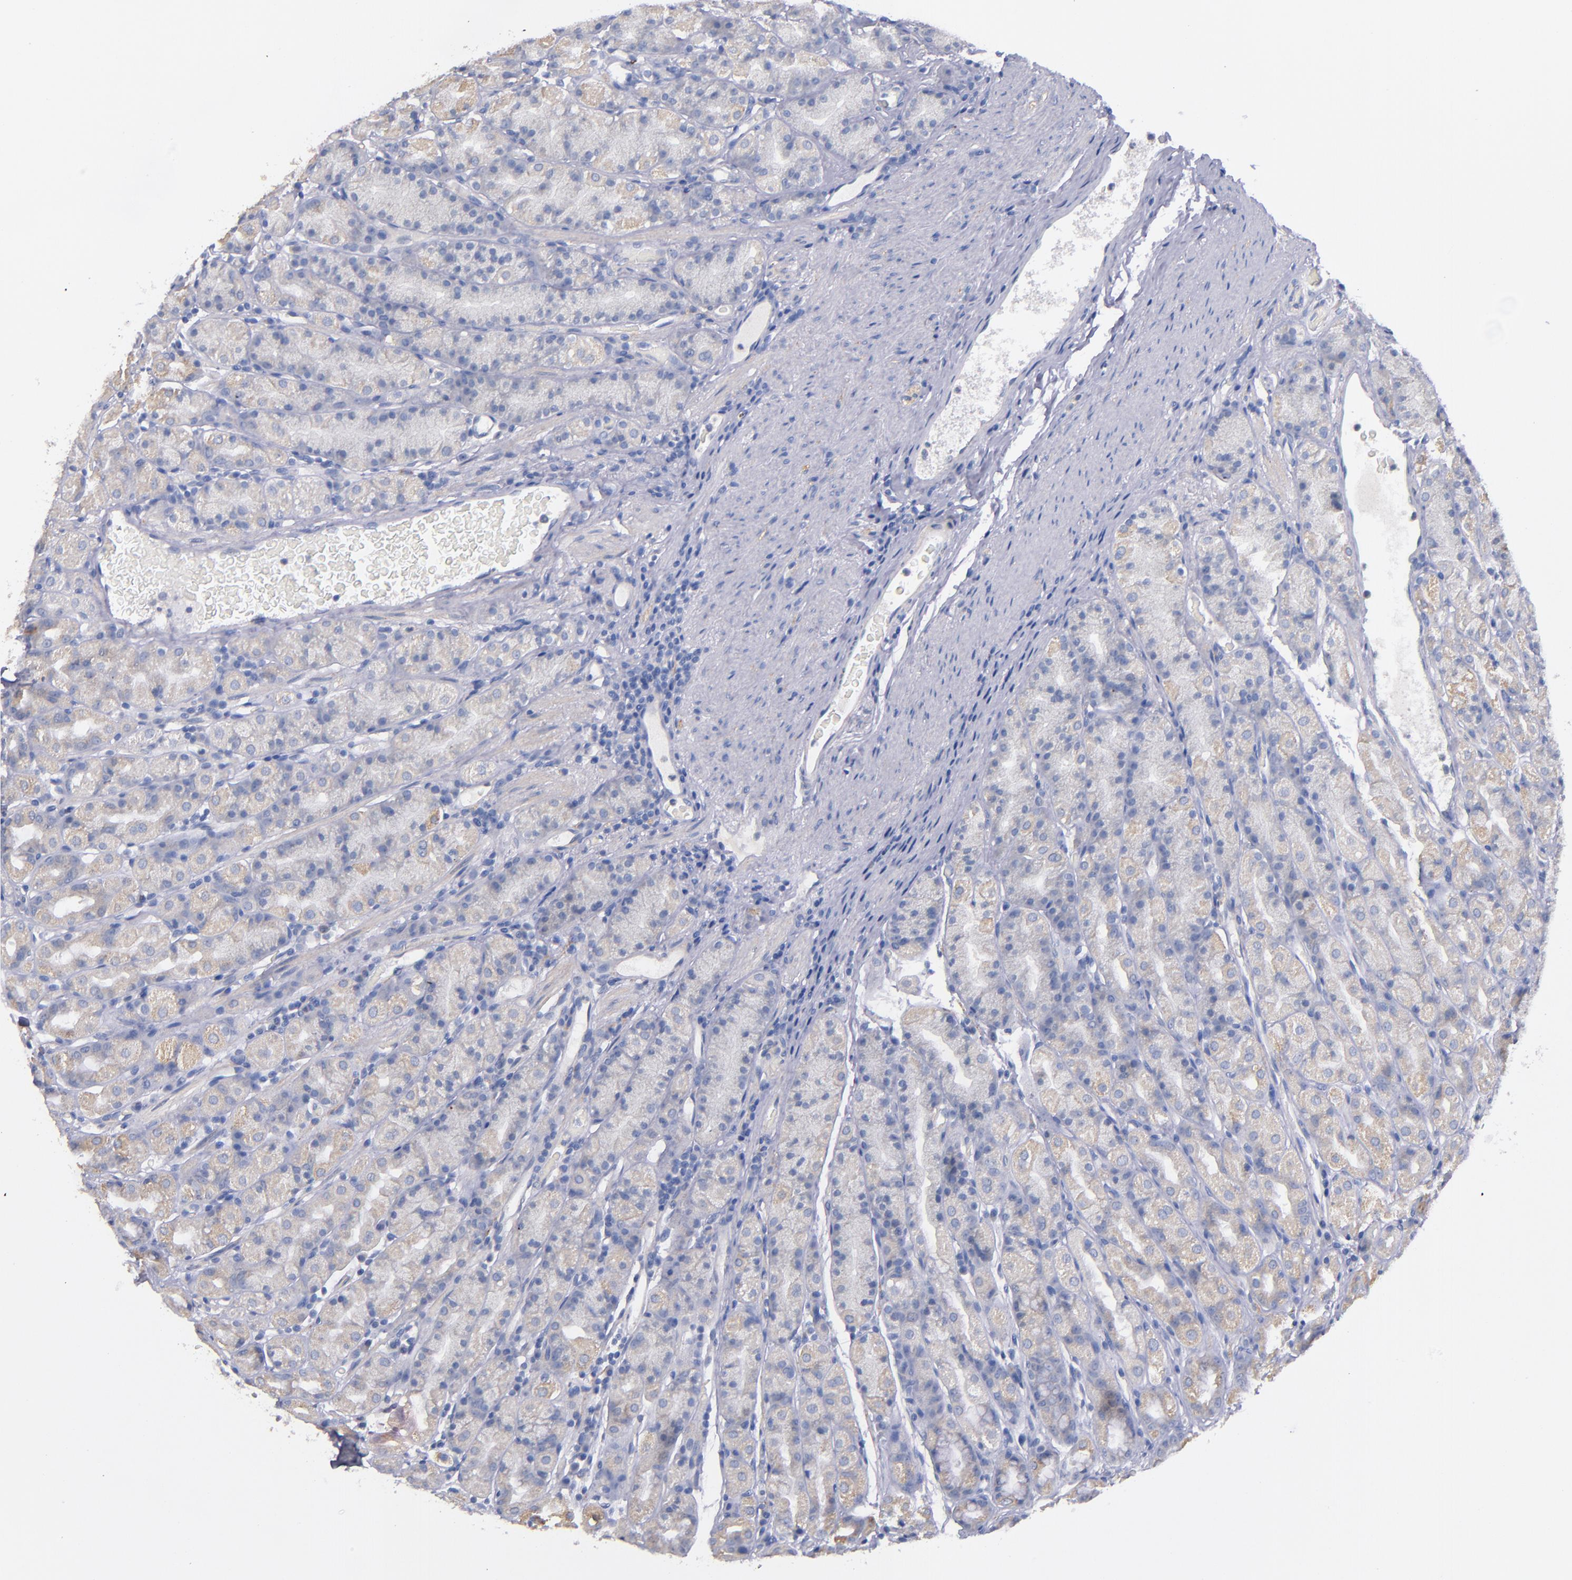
{"staining": {"intensity": "moderate", "quantity": "<25%", "location": "cytoplasmic/membranous"}, "tissue": "stomach", "cell_type": "Glandular cells", "image_type": "normal", "snomed": [{"axis": "morphology", "description": "Normal tissue, NOS"}, {"axis": "topography", "description": "Stomach, upper"}], "caption": "Normal stomach was stained to show a protein in brown. There is low levels of moderate cytoplasmic/membranous expression in about <25% of glandular cells. (brown staining indicates protein expression, while blue staining denotes nuclei).", "gene": "CNTNAP2", "patient": {"sex": "male", "age": 68}}